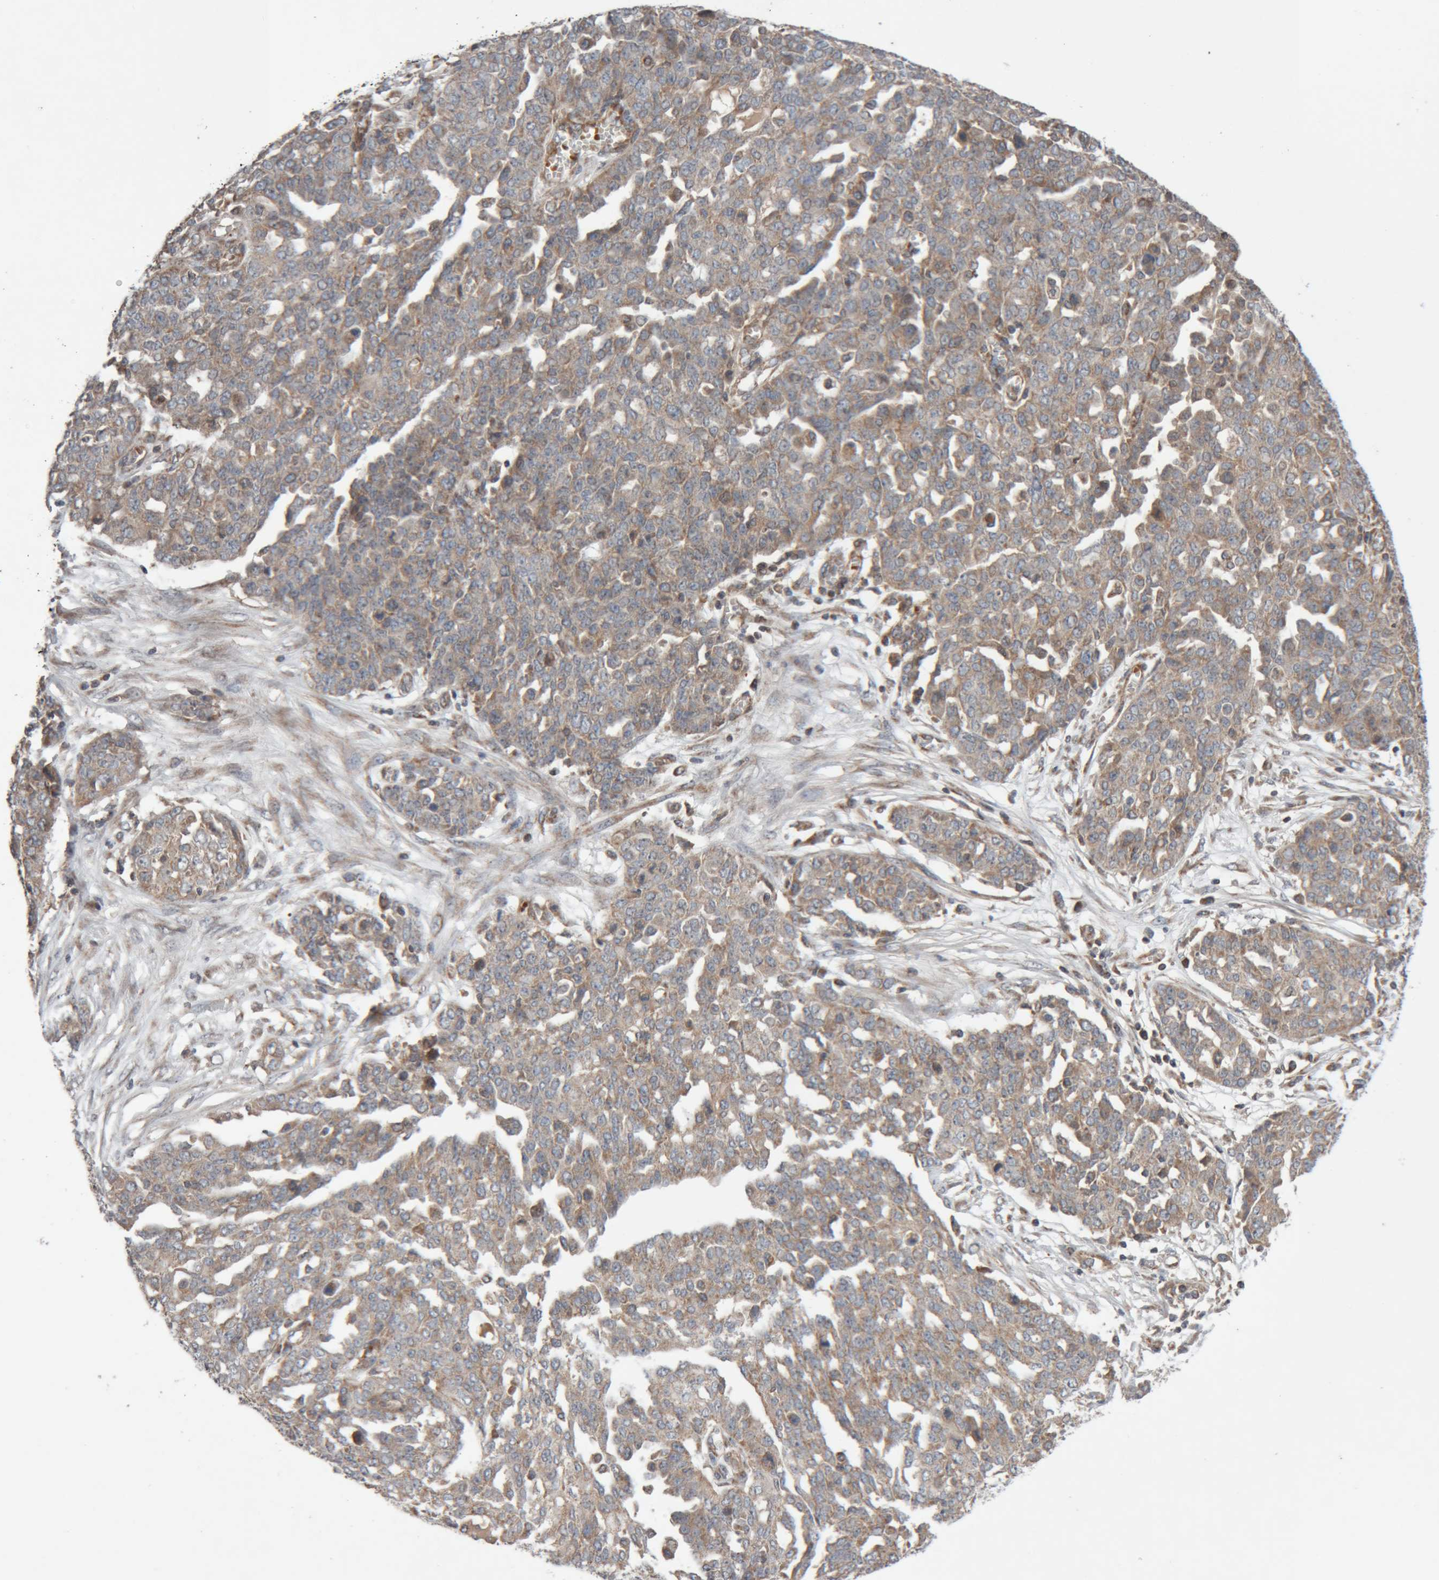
{"staining": {"intensity": "weak", "quantity": ">75%", "location": "cytoplasmic/membranous"}, "tissue": "ovarian cancer", "cell_type": "Tumor cells", "image_type": "cancer", "snomed": [{"axis": "morphology", "description": "Cystadenocarcinoma, serous, NOS"}, {"axis": "topography", "description": "Soft tissue"}, {"axis": "topography", "description": "Ovary"}], "caption": "Ovarian serous cystadenocarcinoma tissue displays weak cytoplasmic/membranous expression in about >75% of tumor cells, visualized by immunohistochemistry.", "gene": "KIF21B", "patient": {"sex": "female", "age": 57}}